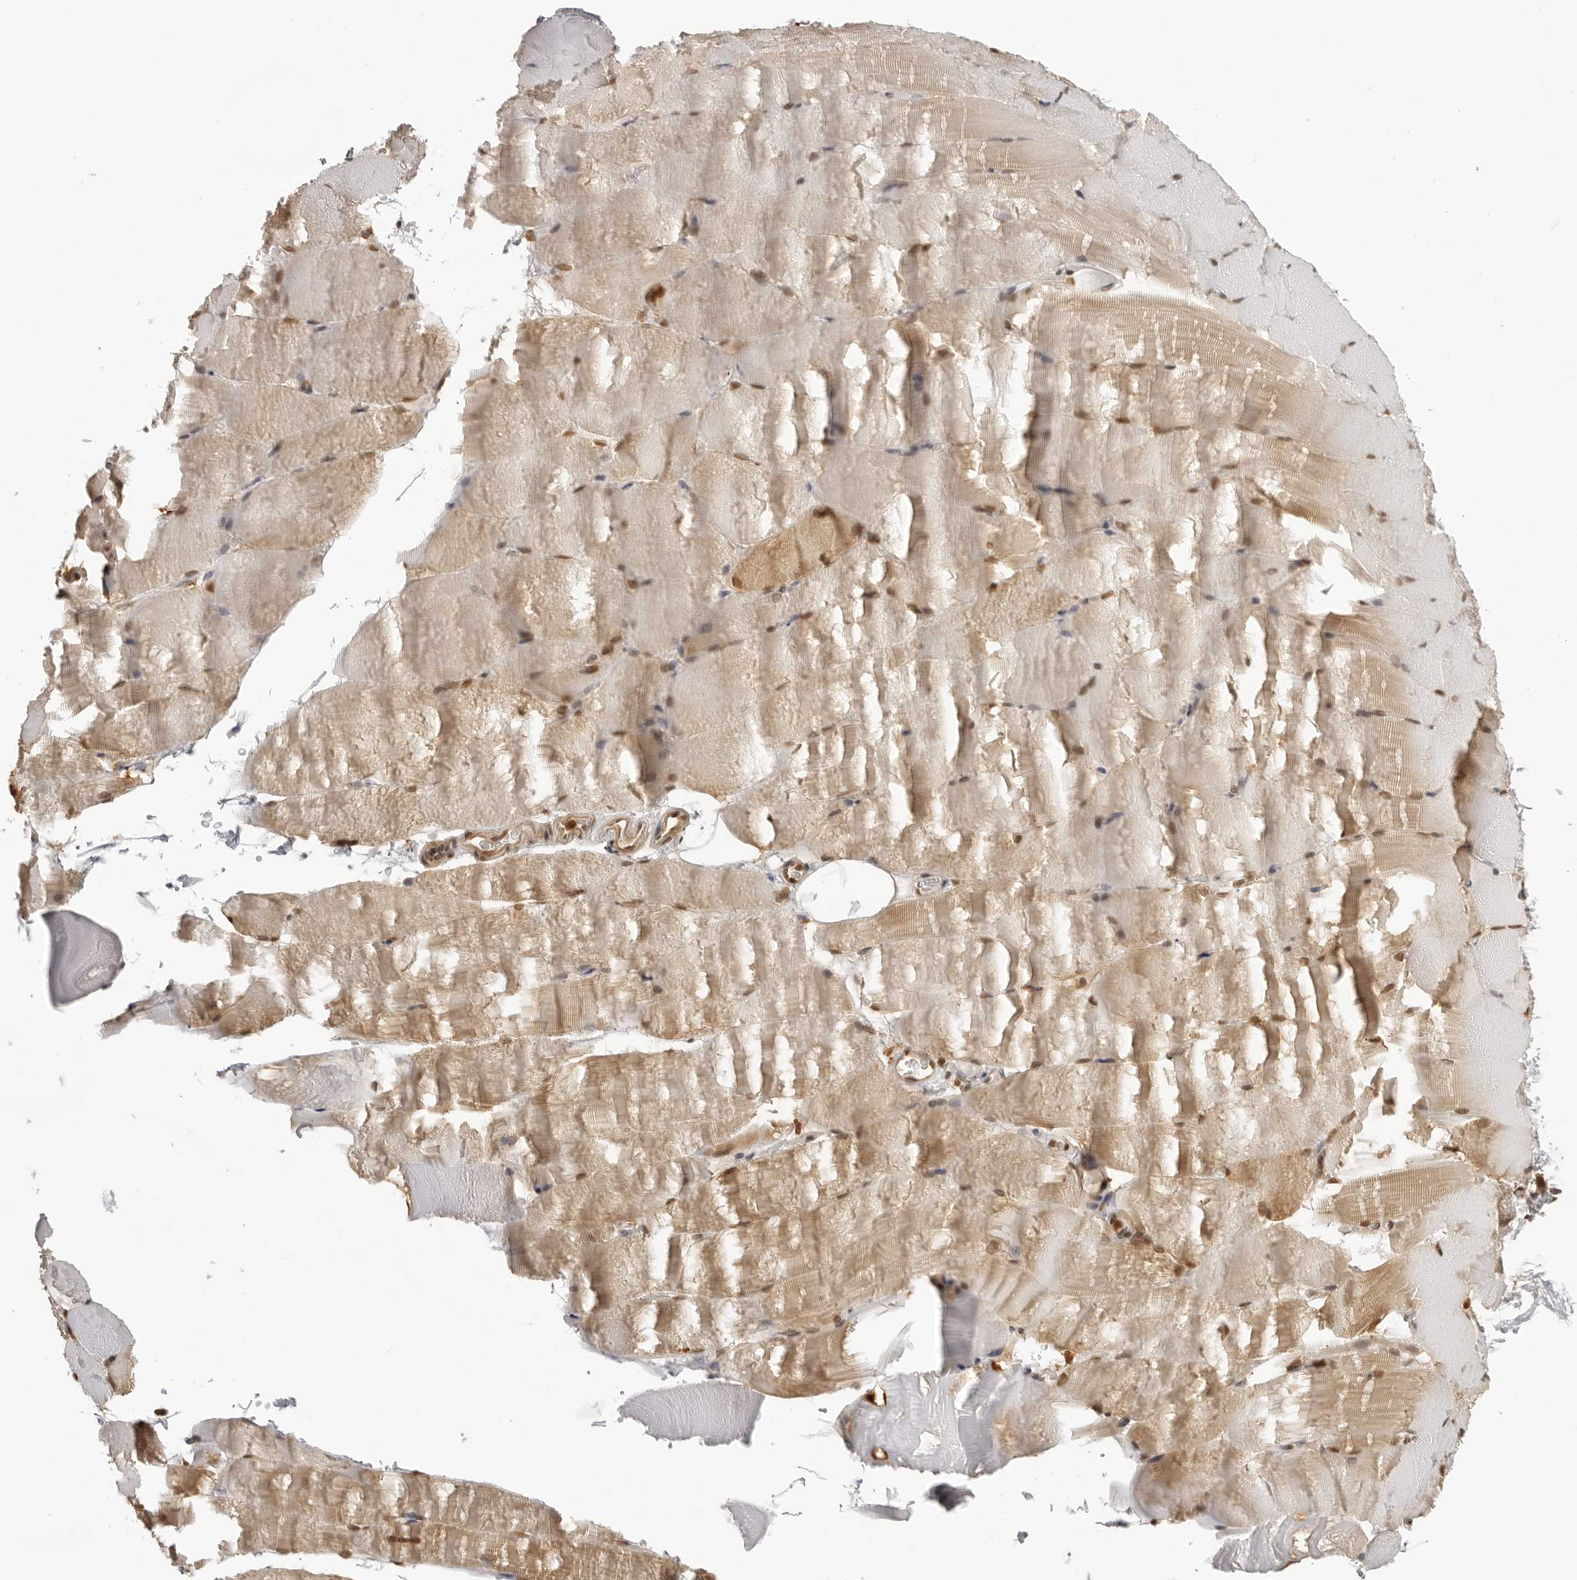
{"staining": {"intensity": "moderate", "quantity": ">75%", "location": "cytoplasmic/membranous,nuclear"}, "tissue": "skeletal muscle", "cell_type": "Myocytes", "image_type": "normal", "snomed": [{"axis": "morphology", "description": "Normal tissue, NOS"}, {"axis": "topography", "description": "Skeletal muscle"}, {"axis": "topography", "description": "Parathyroid gland"}], "caption": "Immunohistochemistry (IHC) image of unremarkable human skeletal muscle stained for a protein (brown), which demonstrates medium levels of moderate cytoplasmic/membranous,nuclear expression in about >75% of myocytes.", "gene": "HSPA4", "patient": {"sex": "female", "age": 37}}